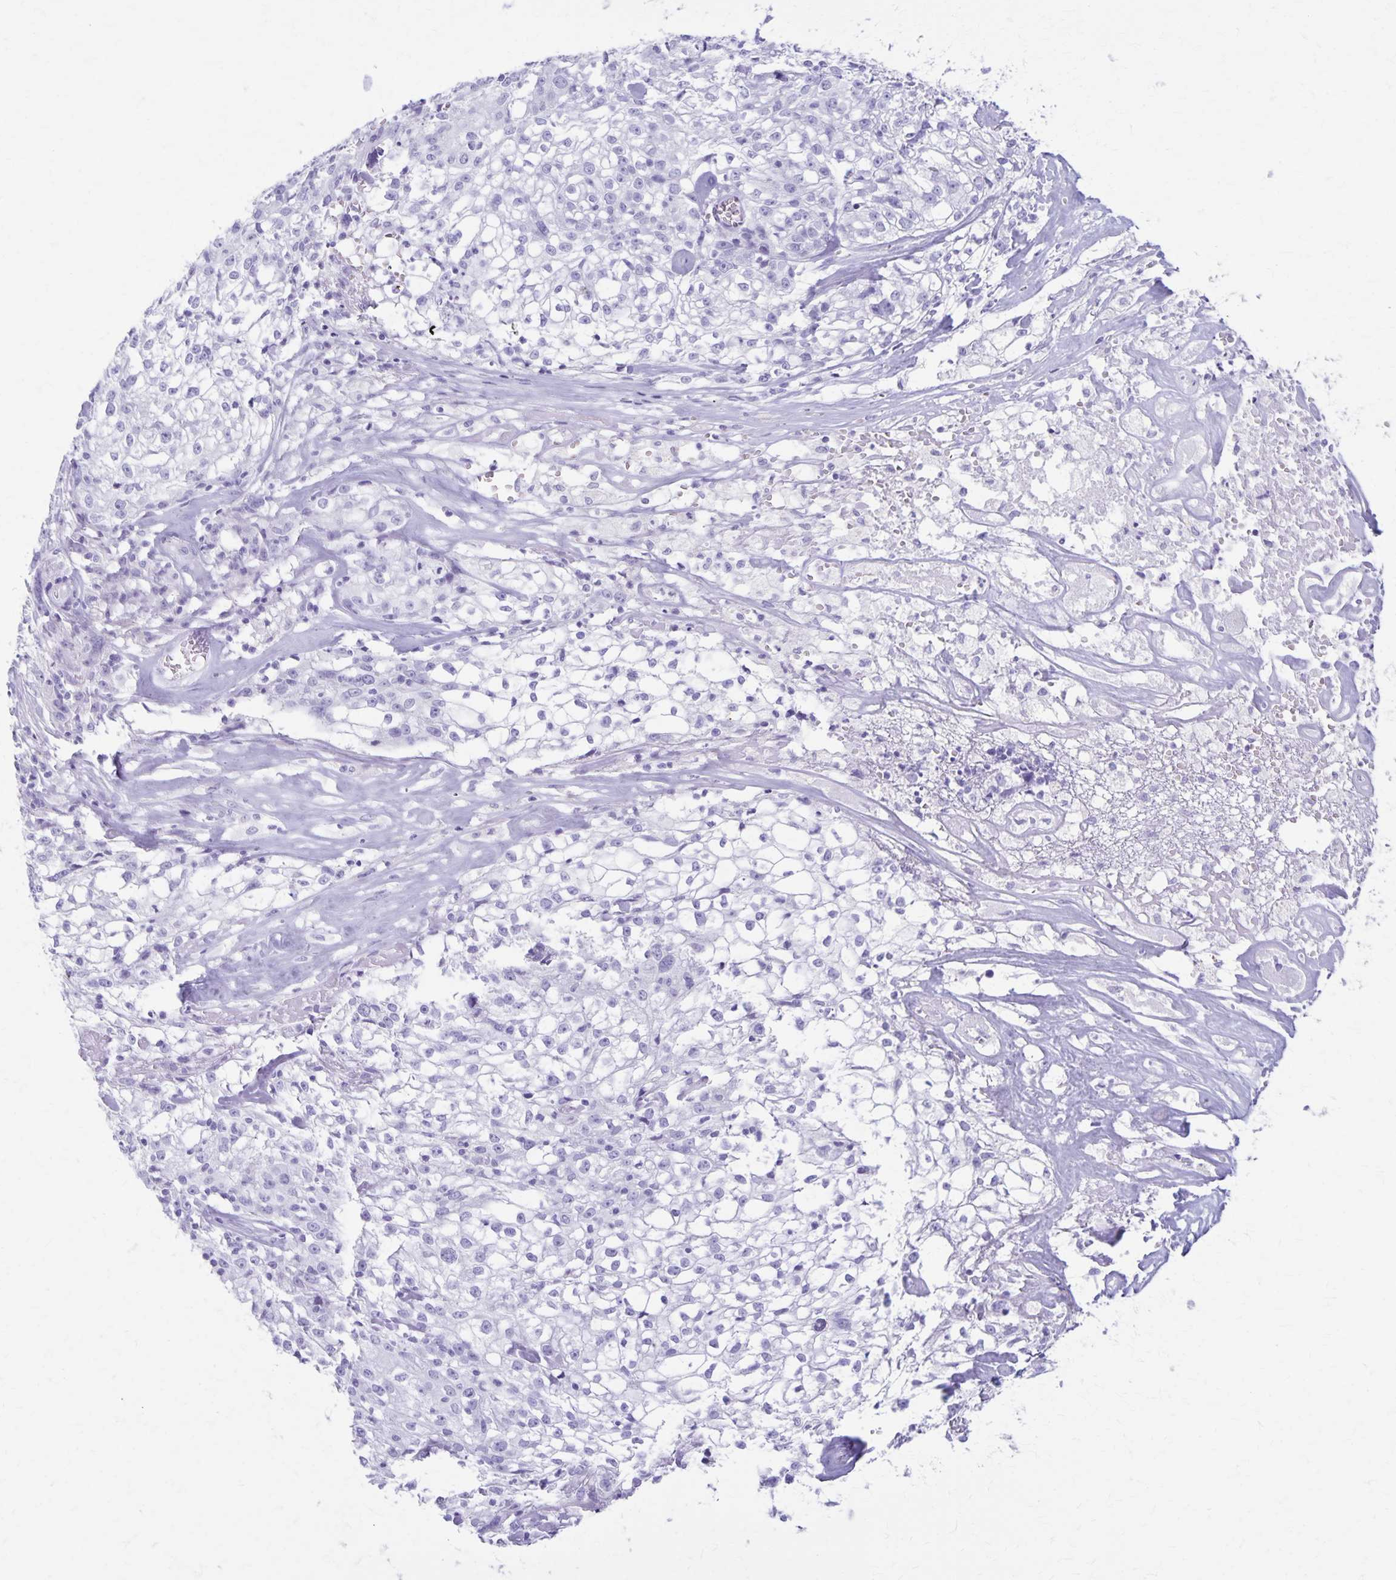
{"staining": {"intensity": "negative", "quantity": "none", "location": "none"}, "tissue": "cervical cancer", "cell_type": "Tumor cells", "image_type": "cancer", "snomed": [{"axis": "morphology", "description": "Squamous cell carcinoma, NOS"}, {"axis": "topography", "description": "Cervix"}], "caption": "High magnification brightfield microscopy of cervical cancer (squamous cell carcinoma) stained with DAB (3,3'-diaminobenzidine) (brown) and counterstained with hematoxylin (blue): tumor cells show no significant expression. (DAB IHC visualized using brightfield microscopy, high magnification).", "gene": "DEFA5", "patient": {"sex": "female", "age": 85}}